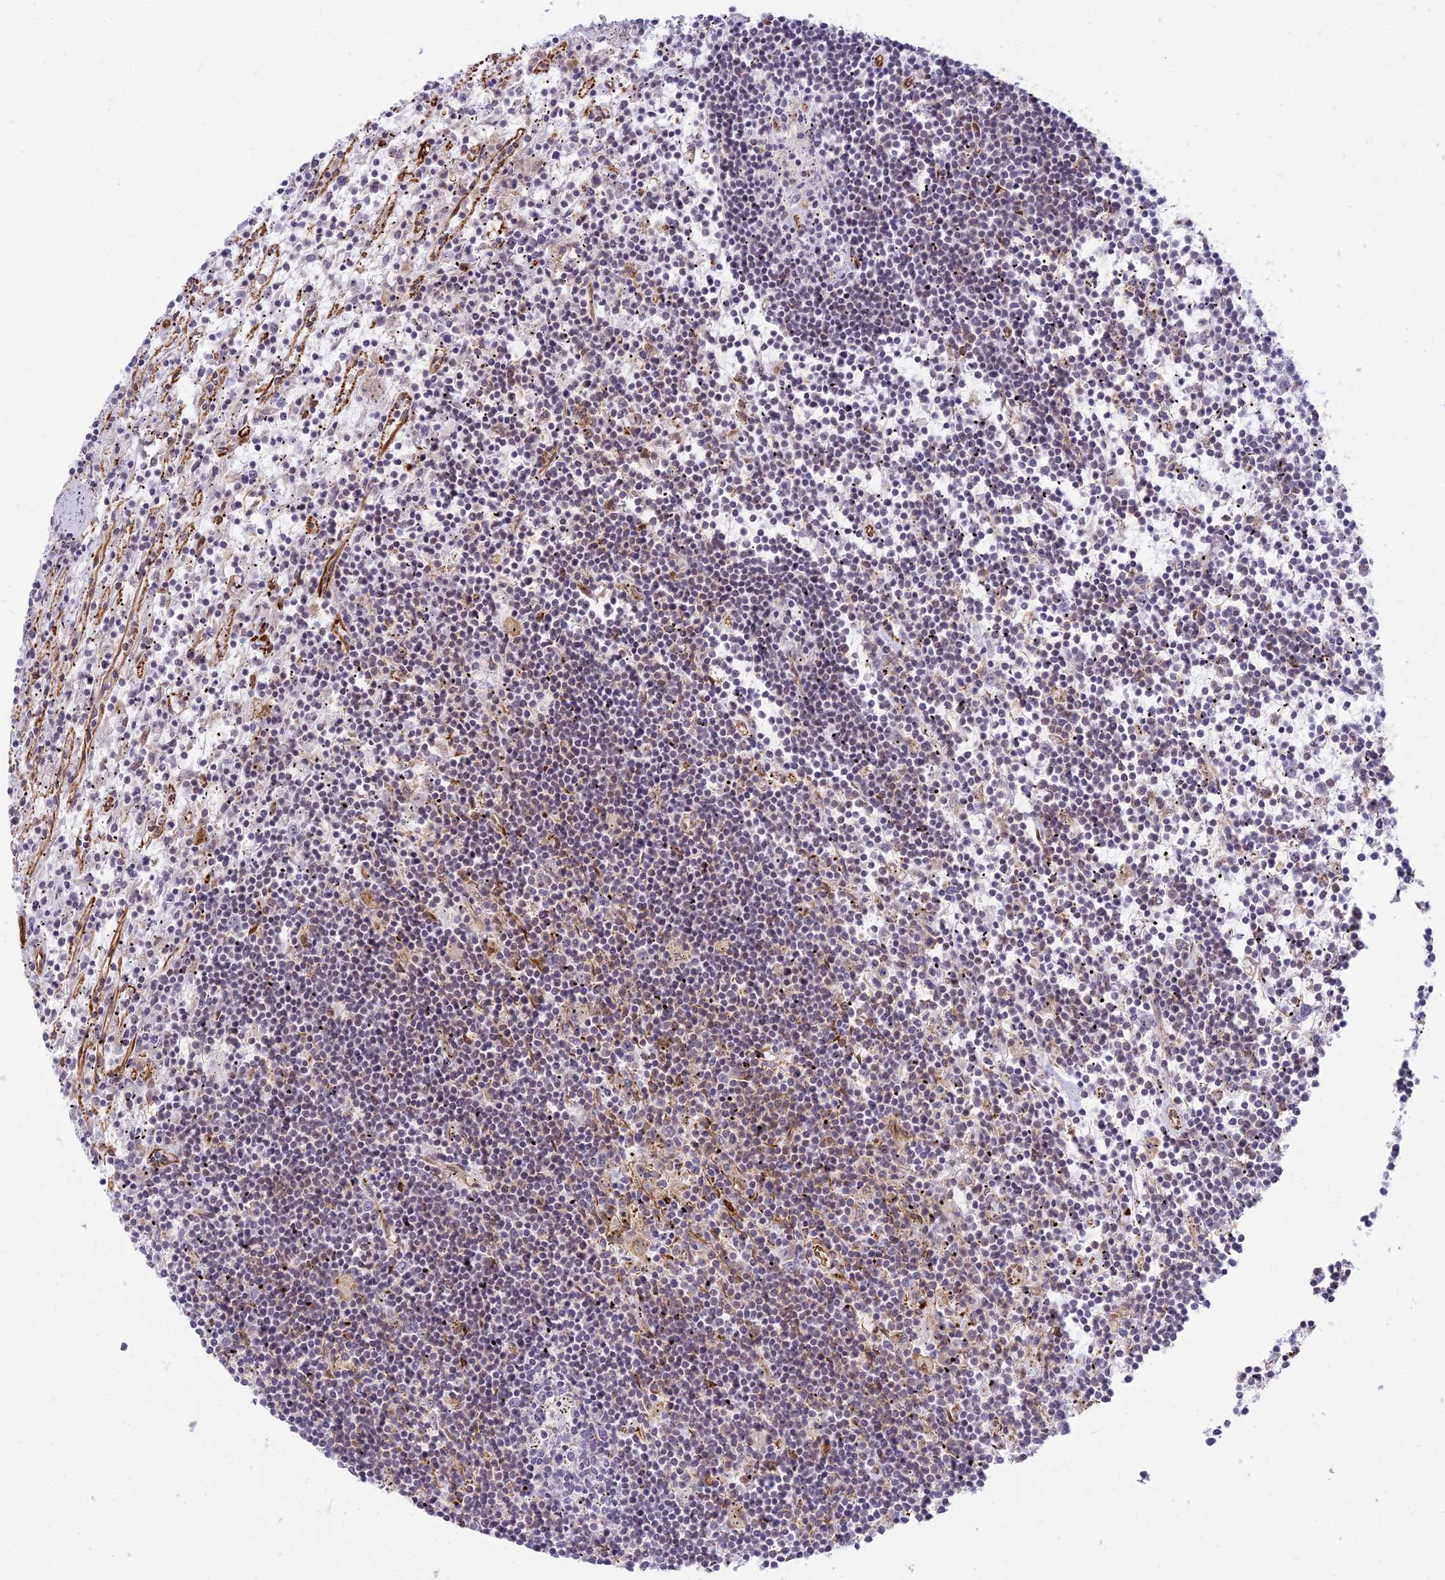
{"staining": {"intensity": "weak", "quantity": "25%-75%", "location": "cytoplasmic/membranous"}, "tissue": "lymphoma", "cell_type": "Tumor cells", "image_type": "cancer", "snomed": [{"axis": "morphology", "description": "Malignant lymphoma, non-Hodgkin's type, Low grade"}, {"axis": "topography", "description": "Spleen"}], "caption": "Lymphoma stained with a brown dye demonstrates weak cytoplasmic/membranous positive positivity in approximately 25%-75% of tumor cells.", "gene": "SAPCD2", "patient": {"sex": "male", "age": 76}}